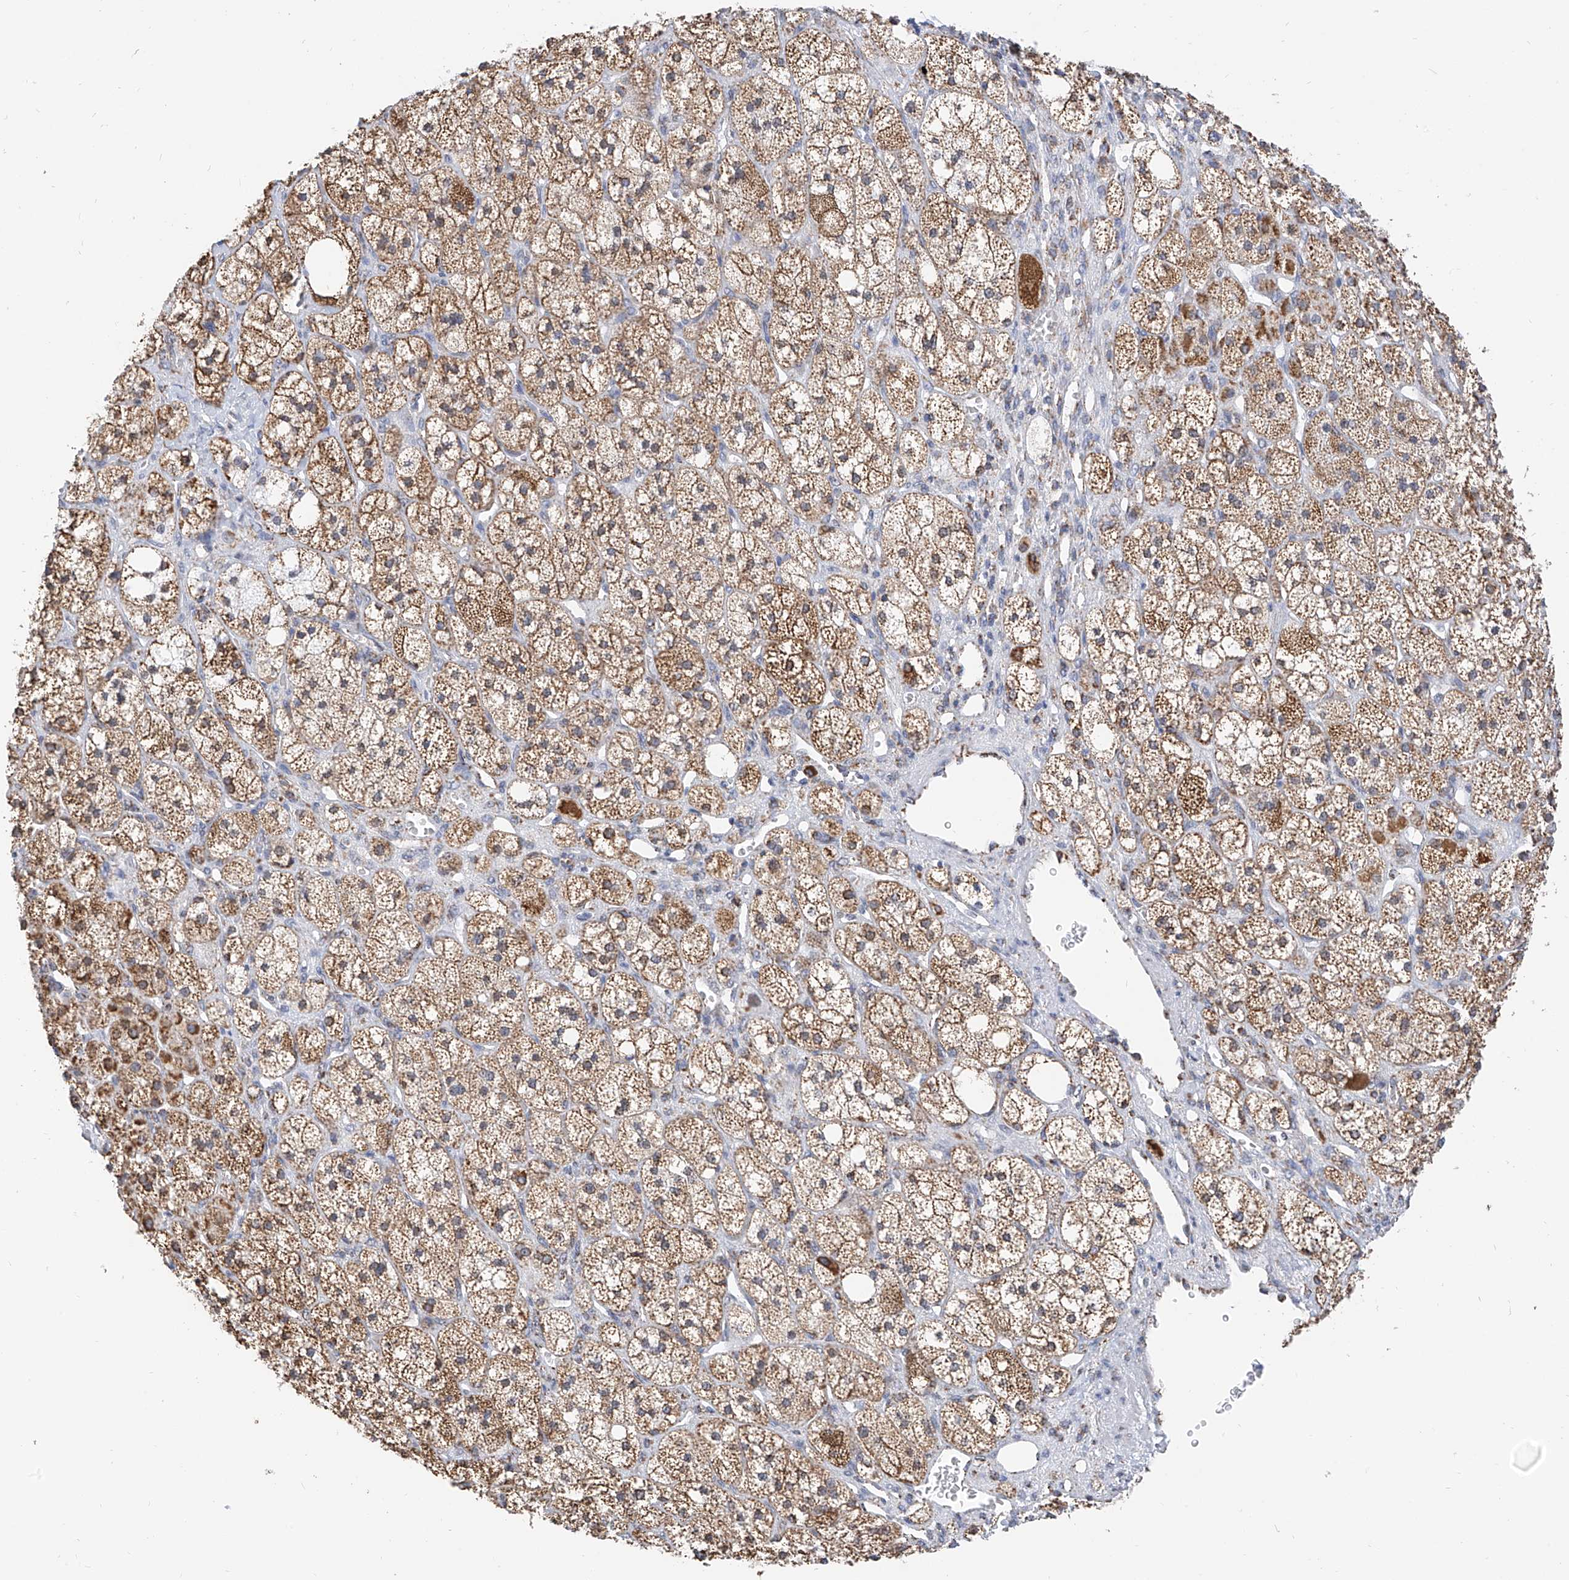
{"staining": {"intensity": "moderate", "quantity": ">75%", "location": "cytoplasmic/membranous"}, "tissue": "adrenal gland", "cell_type": "Glandular cells", "image_type": "normal", "snomed": [{"axis": "morphology", "description": "Normal tissue, NOS"}, {"axis": "topography", "description": "Adrenal gland"}], "caption": "This is an image of IHC staining of normal adrenal gland, which shows moderate positivity in the cytoplasmic/membranous of glandular cells.", "gene": "NALCN", "patient": {"sex": "male", "age": 61}}